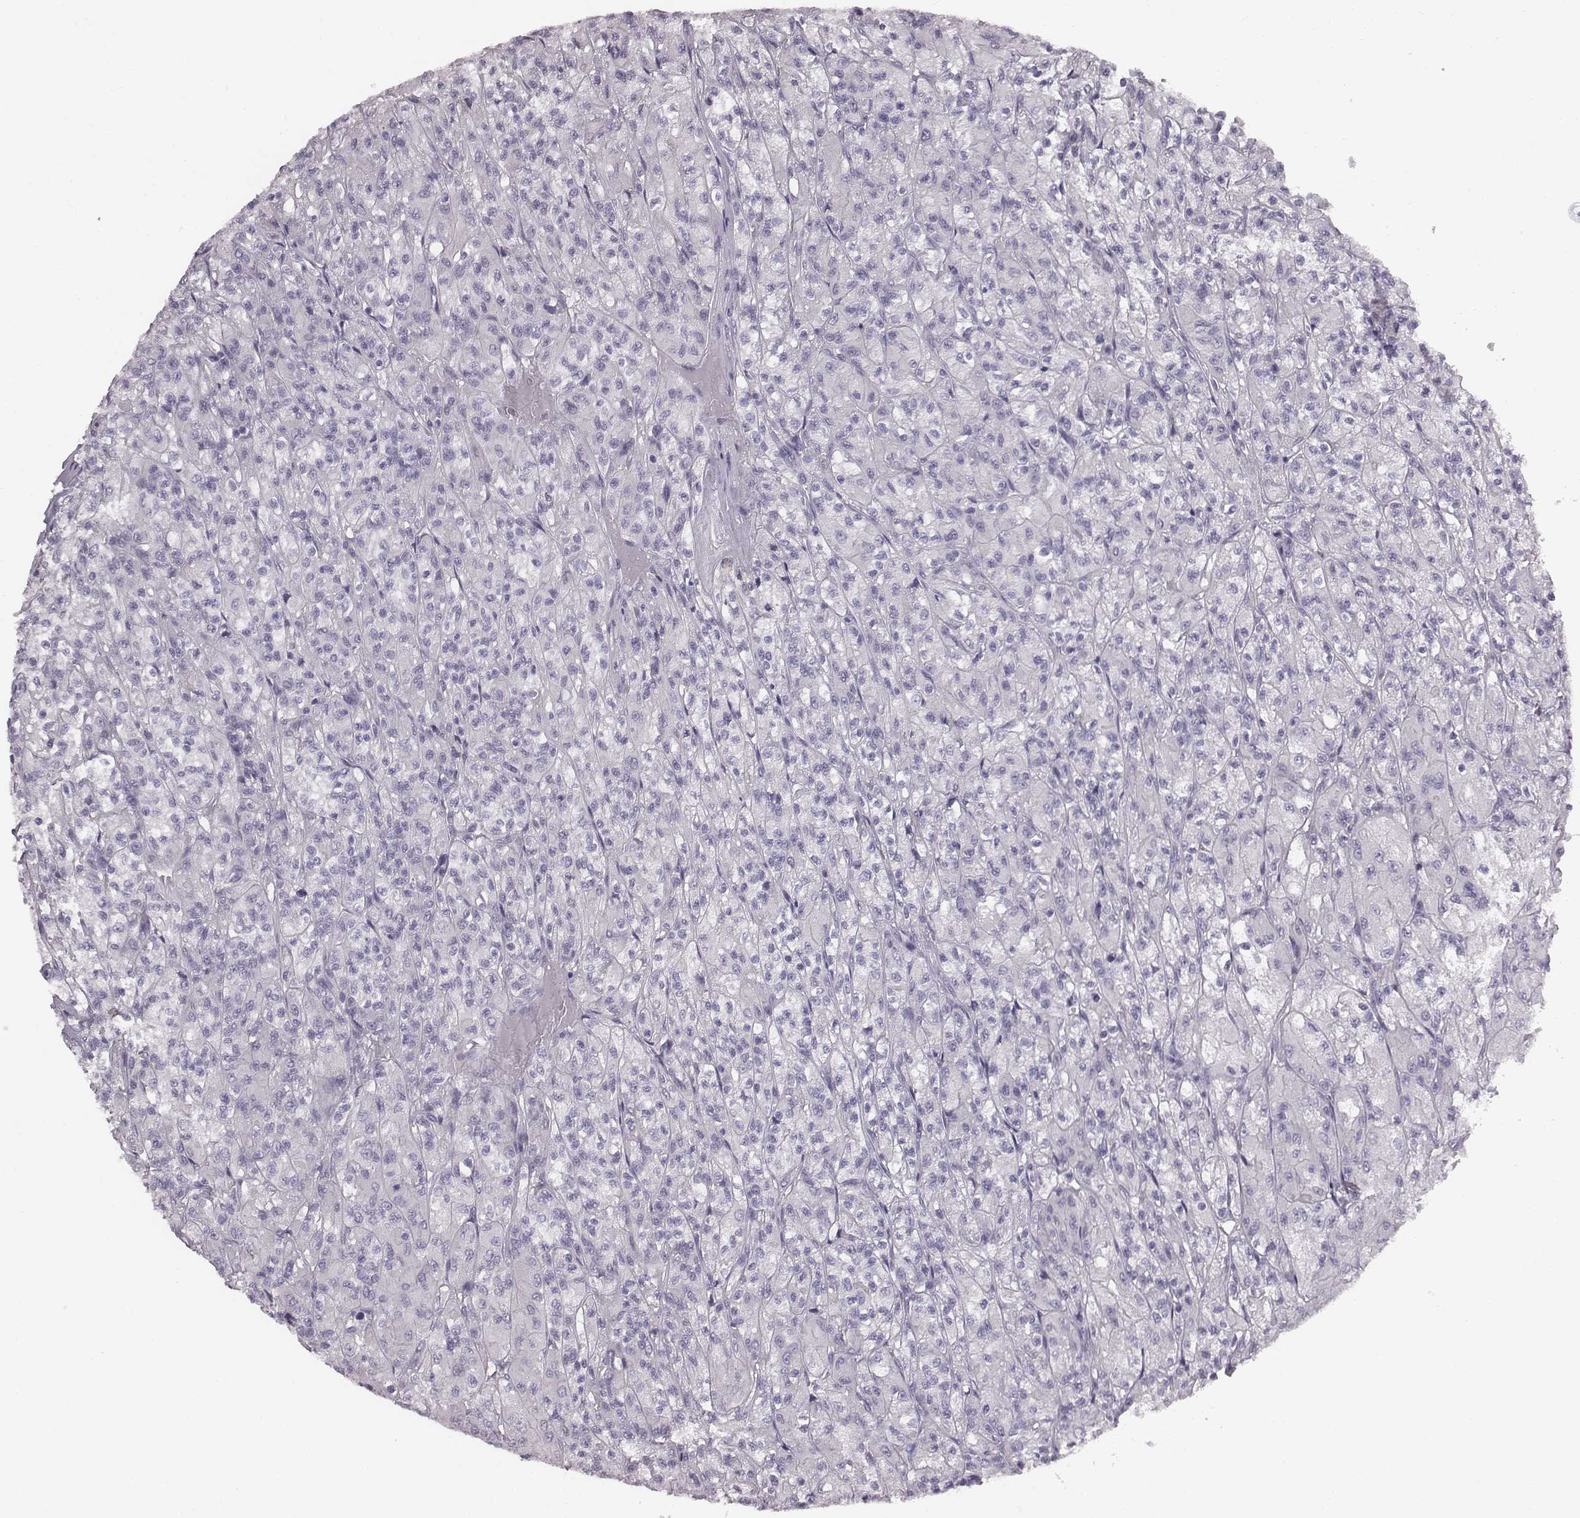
{"staining": {"intensity": "negative", "quantity": "none", "location": "none"}, "tissue": "renal cancer", "cell_type": "Tumor cells", "image_type": "cancer", "snomed": [{"axis": "morphology", "description": "Adenocarcinoma, NOS"}, {"axis": "topography", "description": "Kidney"}], "caption": "Protein analysis of renal cancer demonstrates no significant expression in tumor cells.", "gene": "PDE8B", "patient": {"sex": "female", "age": 70}}